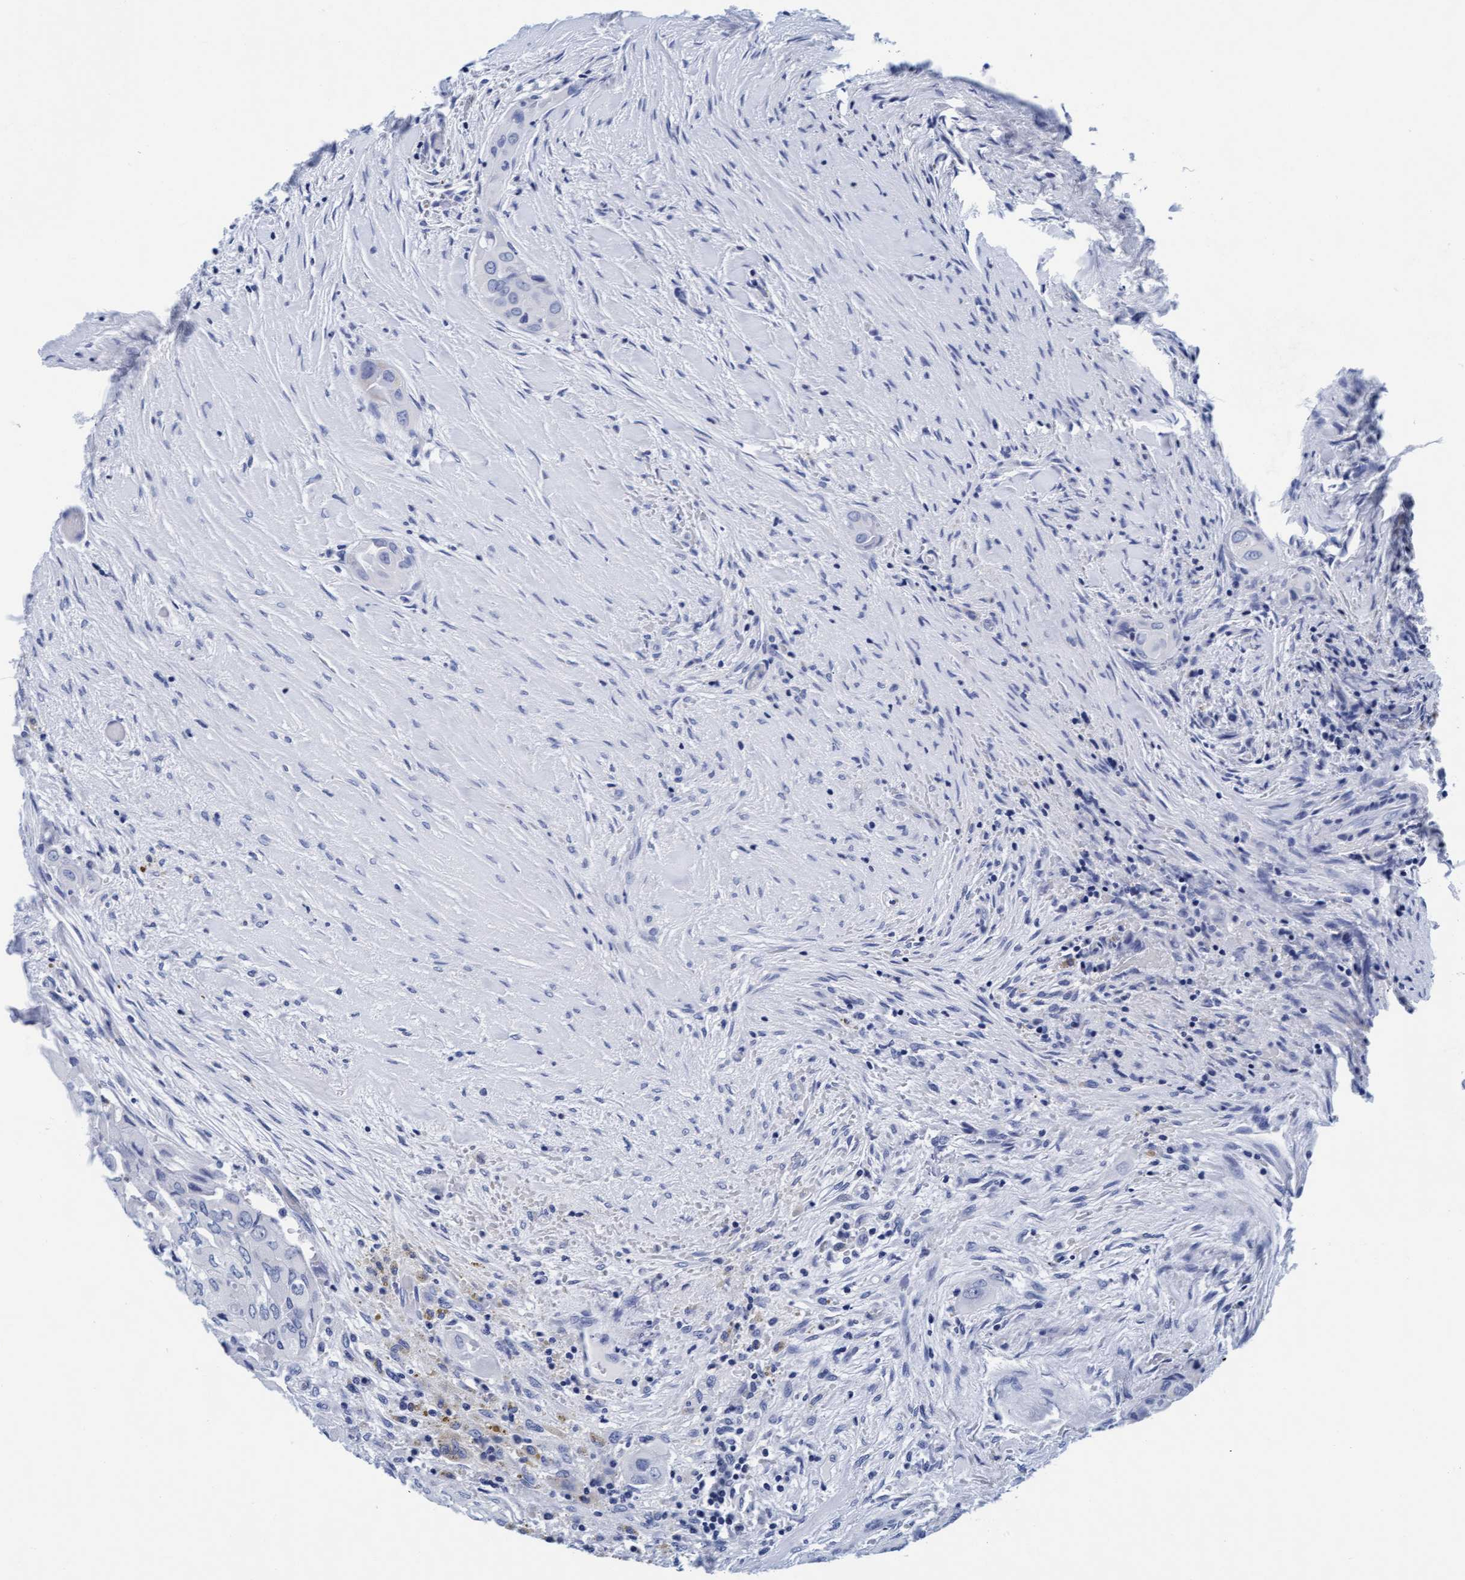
{"staining": {"intensity": "negative", "quantity": "none", "location": "none"}, "tissue": "thyroid cancer", "cell_type": "Tumor cells", "image_type": "cancer", "snomed": [{"axis": "morphology", "description": "Papillary adenocarcinoma, NOS"}, {"axis": "topography", "description": "Thyroid gland"}], "caption": "Immunohistochemical staining of thyroid papillary adenocarcinoma demonstrates no significant positivity in tumor cells. Brightfield microscopy of IHC stained with DAB (brown) and hematoxylin (blue), captured at high magnification.", "gene": "ARSG", "patient": {"sex": "female", "age": 59}}